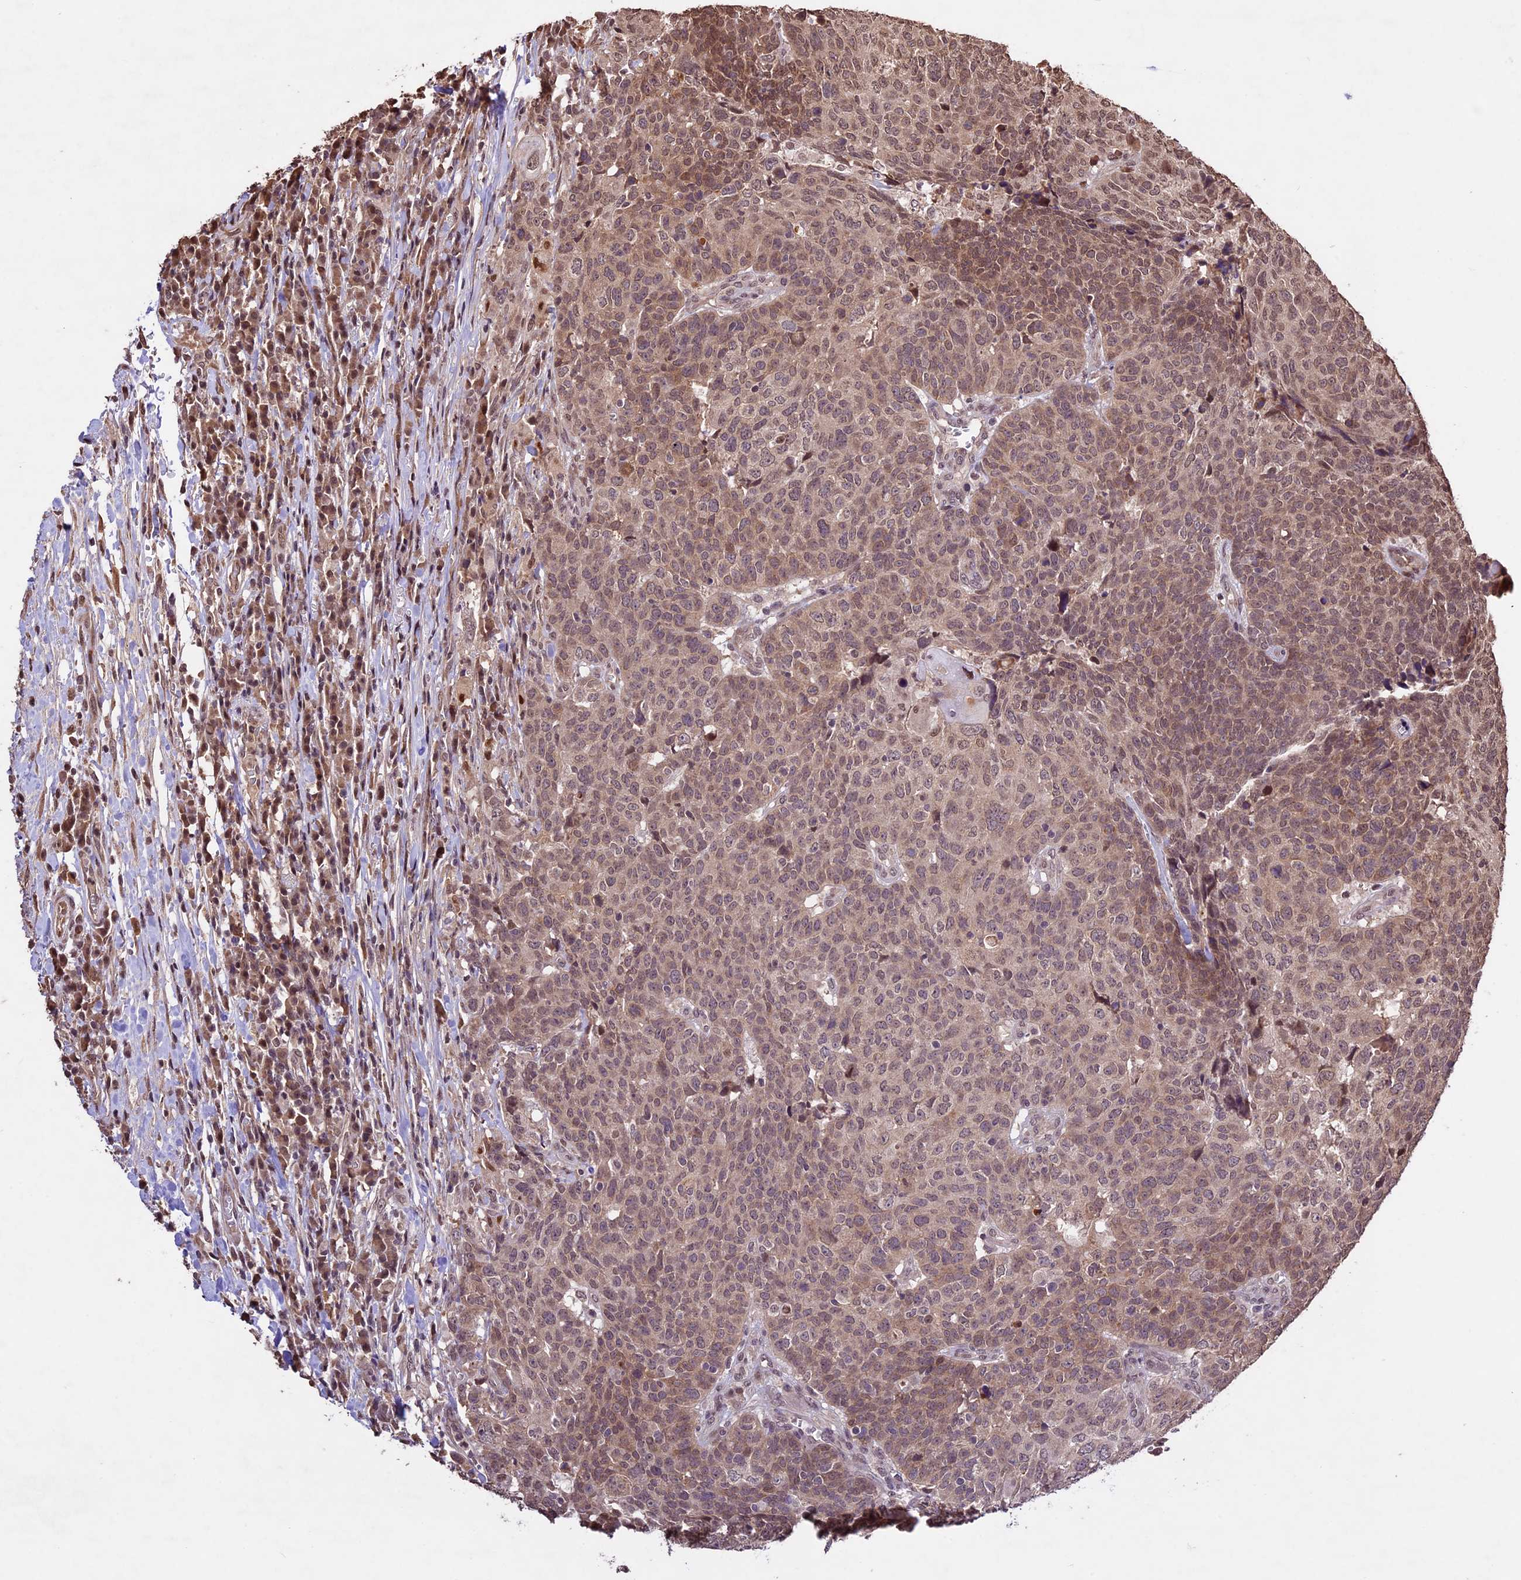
{"staining": {"intensity": "weak", "quantity": ">75%", "location": "cytoplasmic/membranous,nuclear"}, "tissue": "head and neck cancer", "cell_type": "Tumor cells", "image_type": "cancer", "snomed": [{"axis": "morphology", "description": "Squamous cell carcinoma, NOS"}, {"axis": "topography", "description": "Head-Neck"}], "caption": "Head and neck squamous cell carcinoma stained for a protein (brown) reveals weak cytoplasmic/membranous and nuclear positive staining in approximately >75% of tumor cells.", "gene": "CDKN2AIP", "patient": {"sex": "male", "age": 66}}